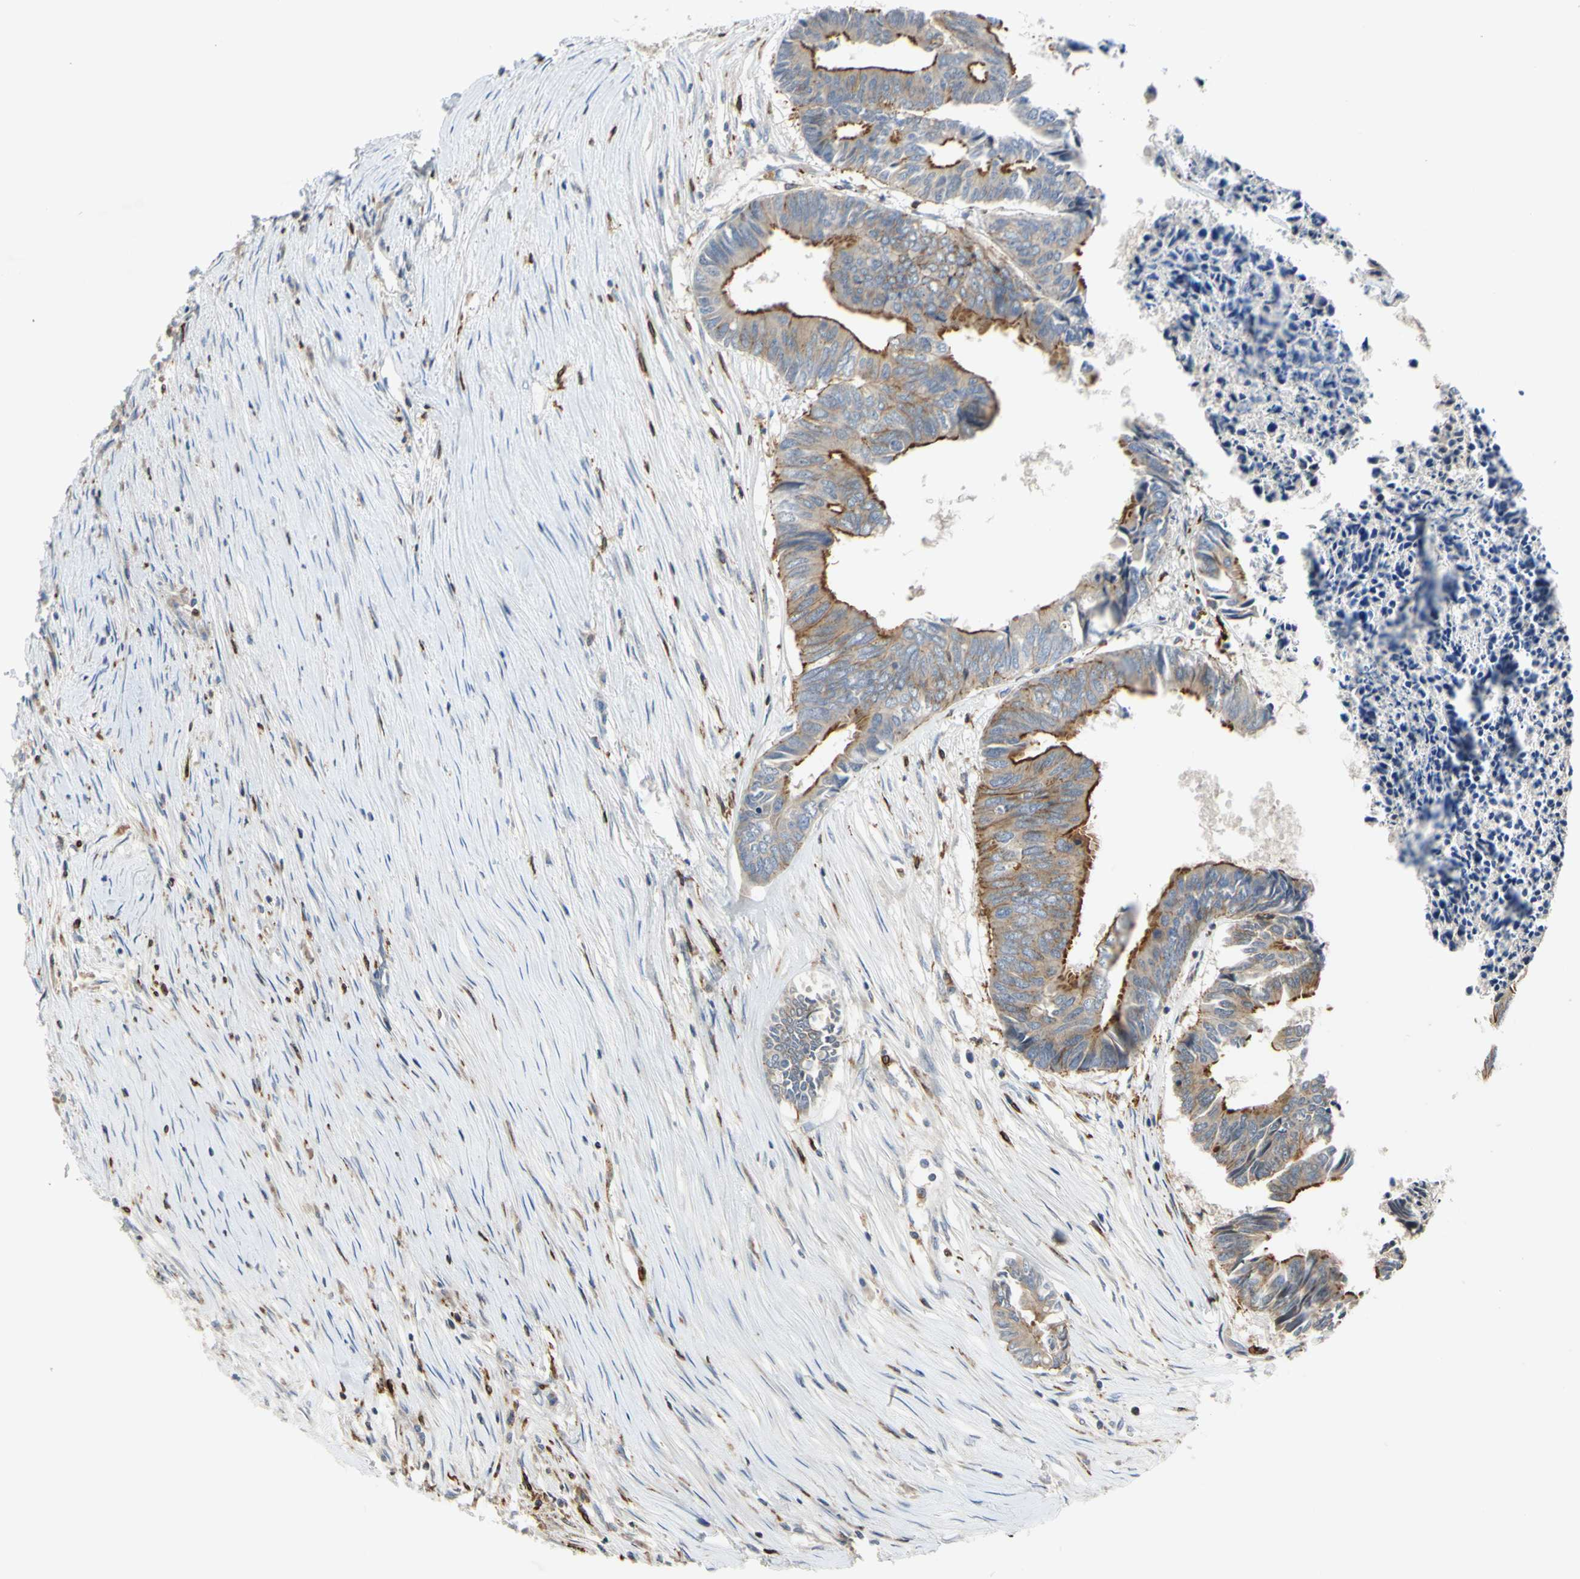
{"staining": {"intensity": "moderate", "quantity": ">75%", "location": "cytoplasmic/membranous"}, "tissue": "colorectal cancer", "cell_type": "Tumor cells", "image_type": "cancer", "snomed": [{"axis": "morphology", "description": "Adenocarcinoma, NOS"}, {"axis": "topography", "description": "Rectum"}], "caption": "Human colorectal adenocarcinoma stained with a brown dye displays moderate cytoplasmic/membranous positive positivity in approximately >75% of tumor cells.", "gene": "PLXNA2", "patient": {"sex": "male", "age": 63}}